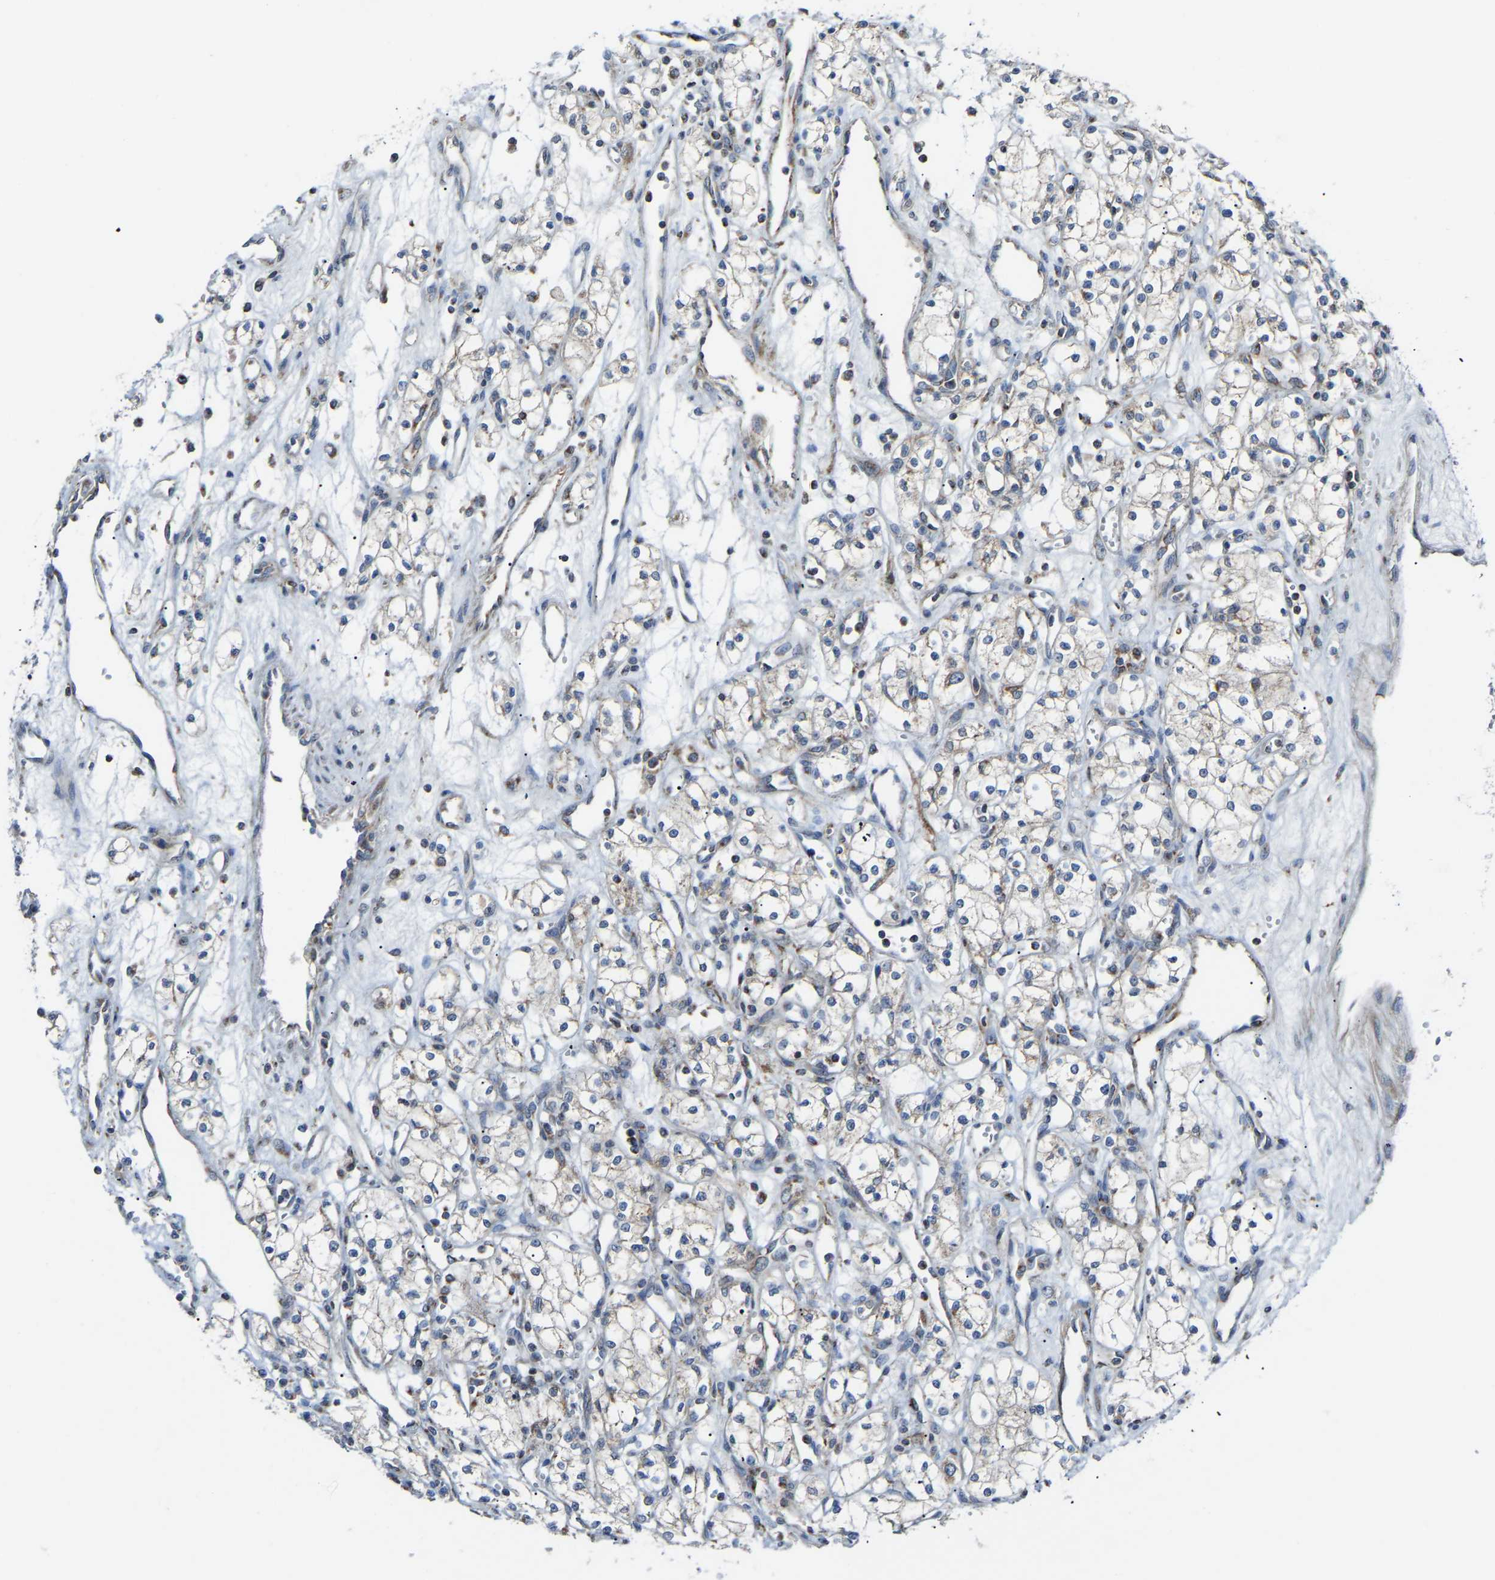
{"staining": {"intensity": "negative", "quantity": "none", "location": "none"}, "tissue": "renal cancer", "cell_type": "Tumor cells", "image_type": "cancer", "snomed": [{"axis": "morphology", "description": "Adenocarcinoma, NOS"}, {"axis": "topography", "description": "Kidney"}], "caption": "A high-resolution micrograph shows immunohistochemistry staining of adenocarcinoma (renal), which reveals no significant staining in tumor cells. (DAB immunohistochemistry (IHC) visualized using brightfield microscopy, high magnification).", "gene": "CANT1", "patient": {"sex": "male", "age": 59}}